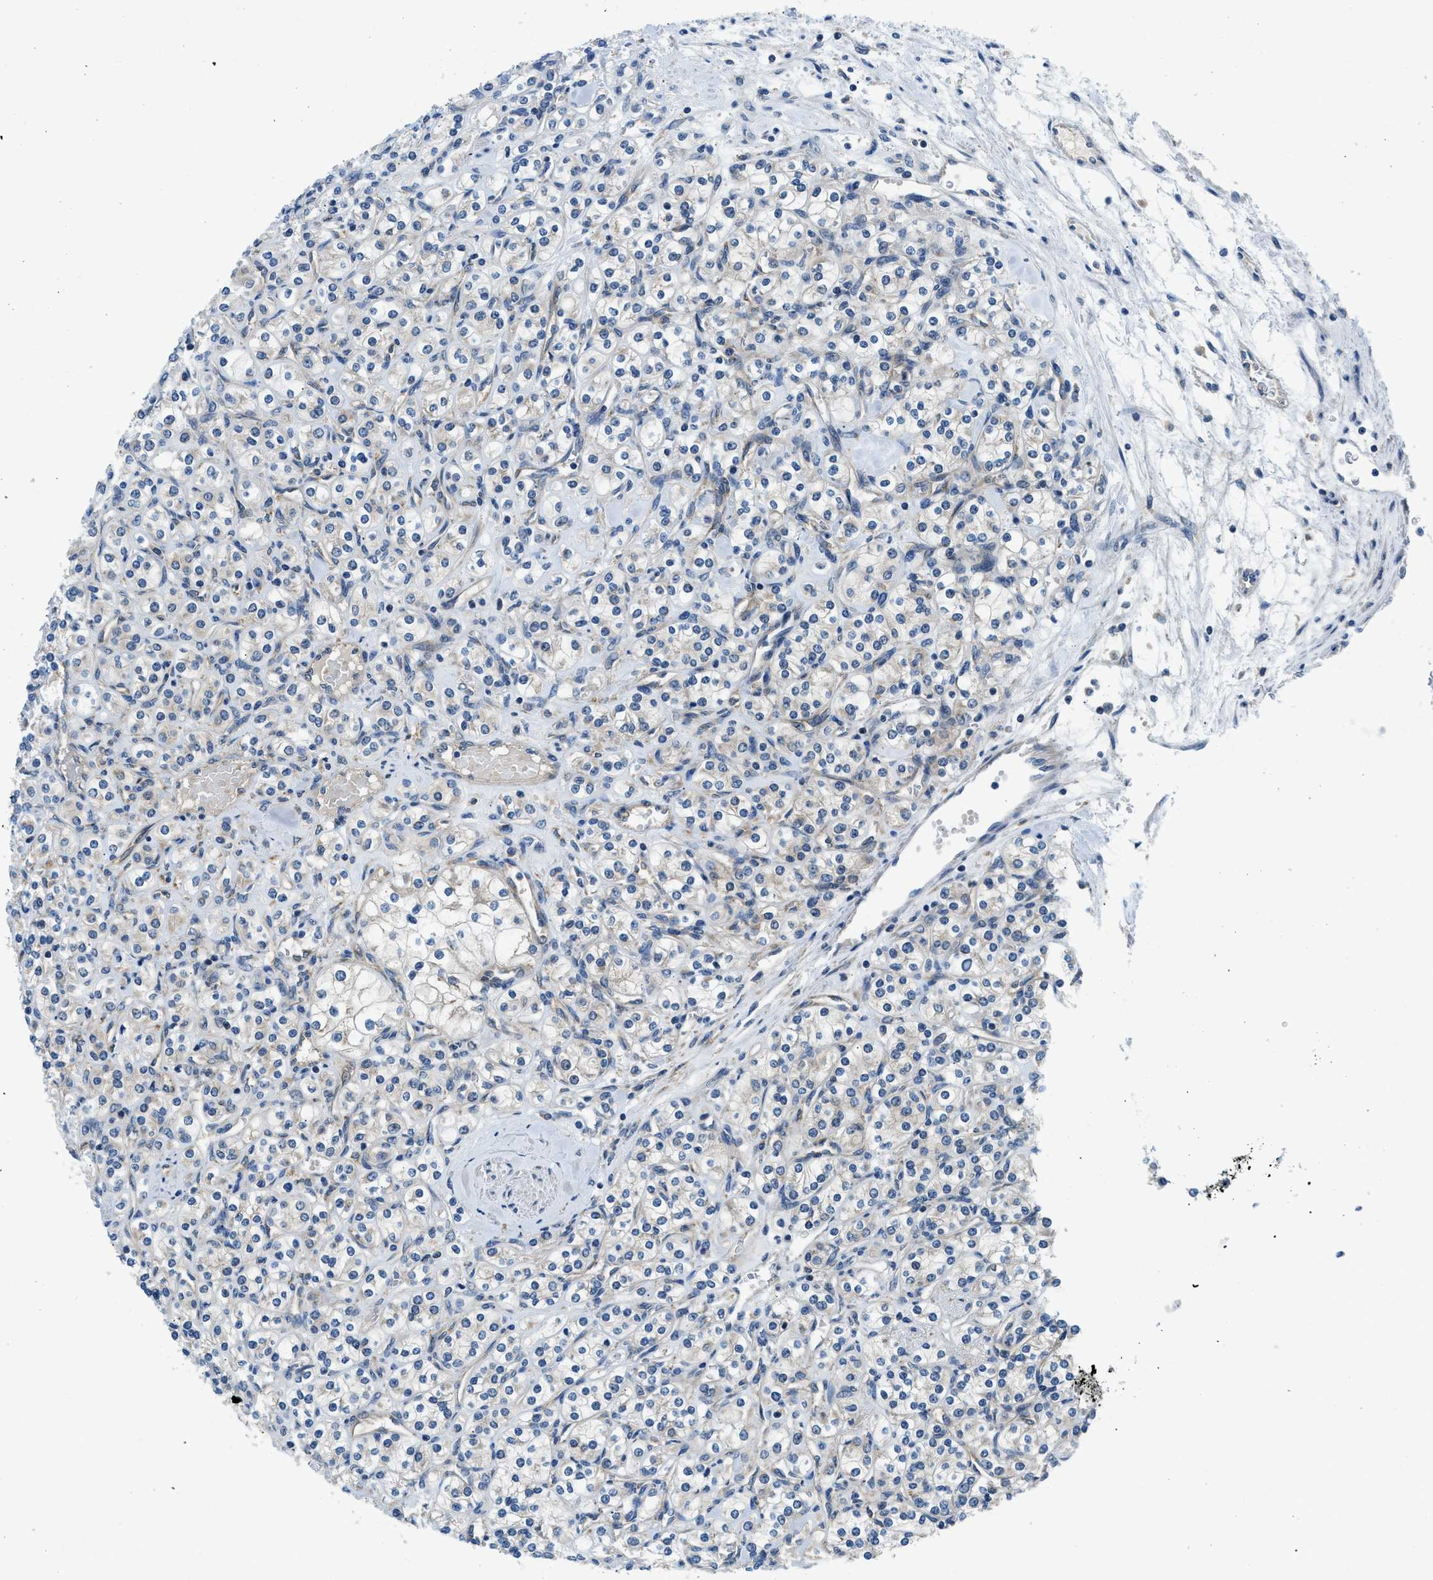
{"staining": {"intensity": "weak", "quantity": "25%-75%", "location": "cytoplasmic/membranous"}, "tissue": "renal cancer", "cell_type": "Tumor cells", "image_type": "cancer", "snomed": [{"axis": "morphology", "description": "Adenocarcinoma, NOS"}, {"axis": "topography", "description": "Kidney"}], "caption": "Renal cancer (adenocarcinoma) stained with immunohistochemistry reveals weak cytoplasmic/membranous positivity in about 25%-75% of tumor cells. (brown staining indicates protein expression, while blue staining denotes nuclei).", "gene": "LPIN2", "patient": {"sex": "male", "age": 77}}